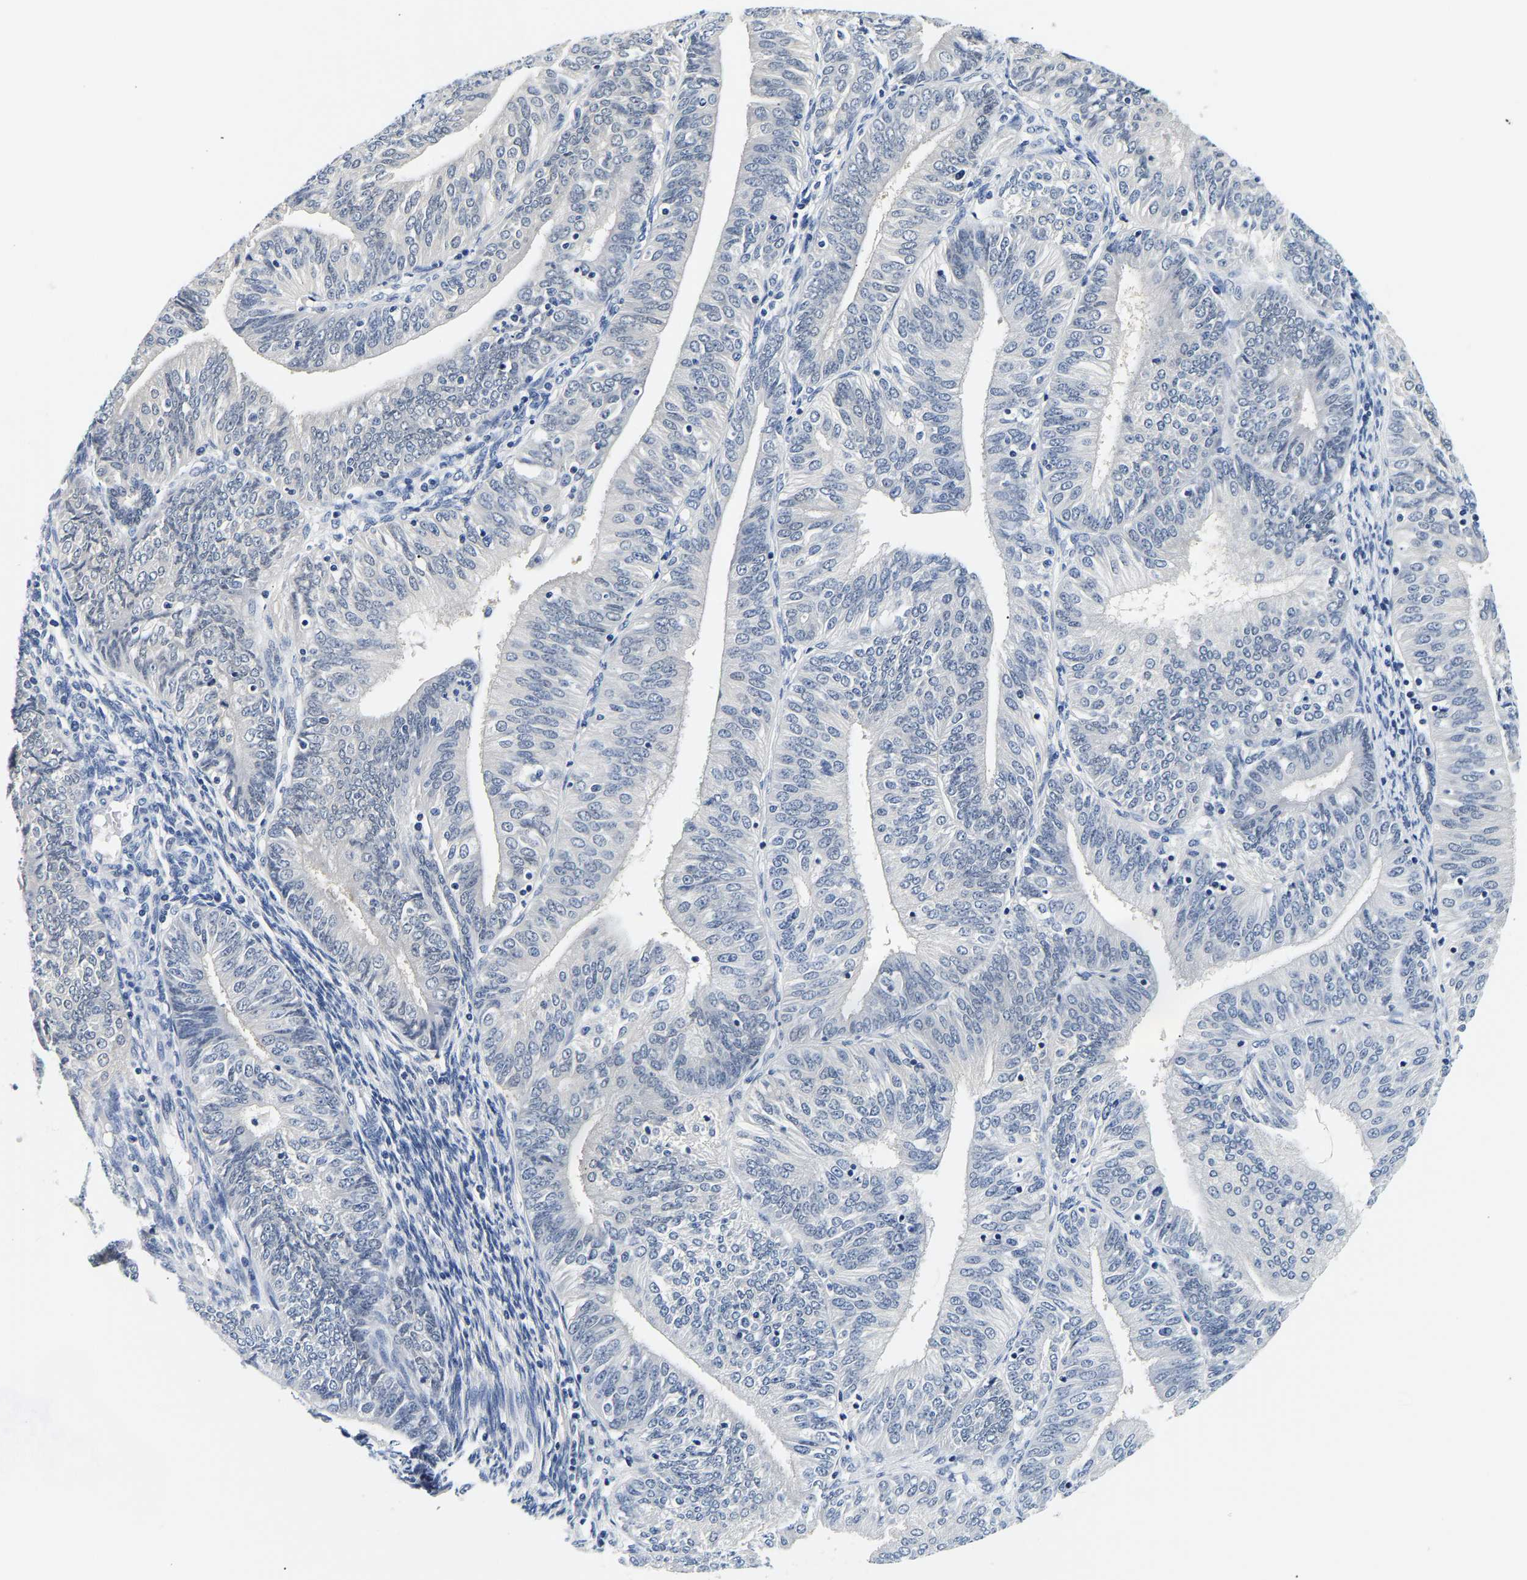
{"staining": {"intensity": "negative", "quantity": "none", "location": "none"}, "tissue": "endometrial cancer", "cell_type": "Tumor cells", "image_type": "cancer", "snomed": [{"axis": "morphology", "description": "Adenocarcinoma, NOS"}, {"axis": "topography", "description": "Endometrium"}], "caption": "Immunohistochemistry (IHC) photomicrograph of human adenocarcinoma (endometrial) stained for a protein (brown), which displays no expression in tumor cells.", "gene": "UCHL3", "patient": {"sex": "female", "age": 58}}